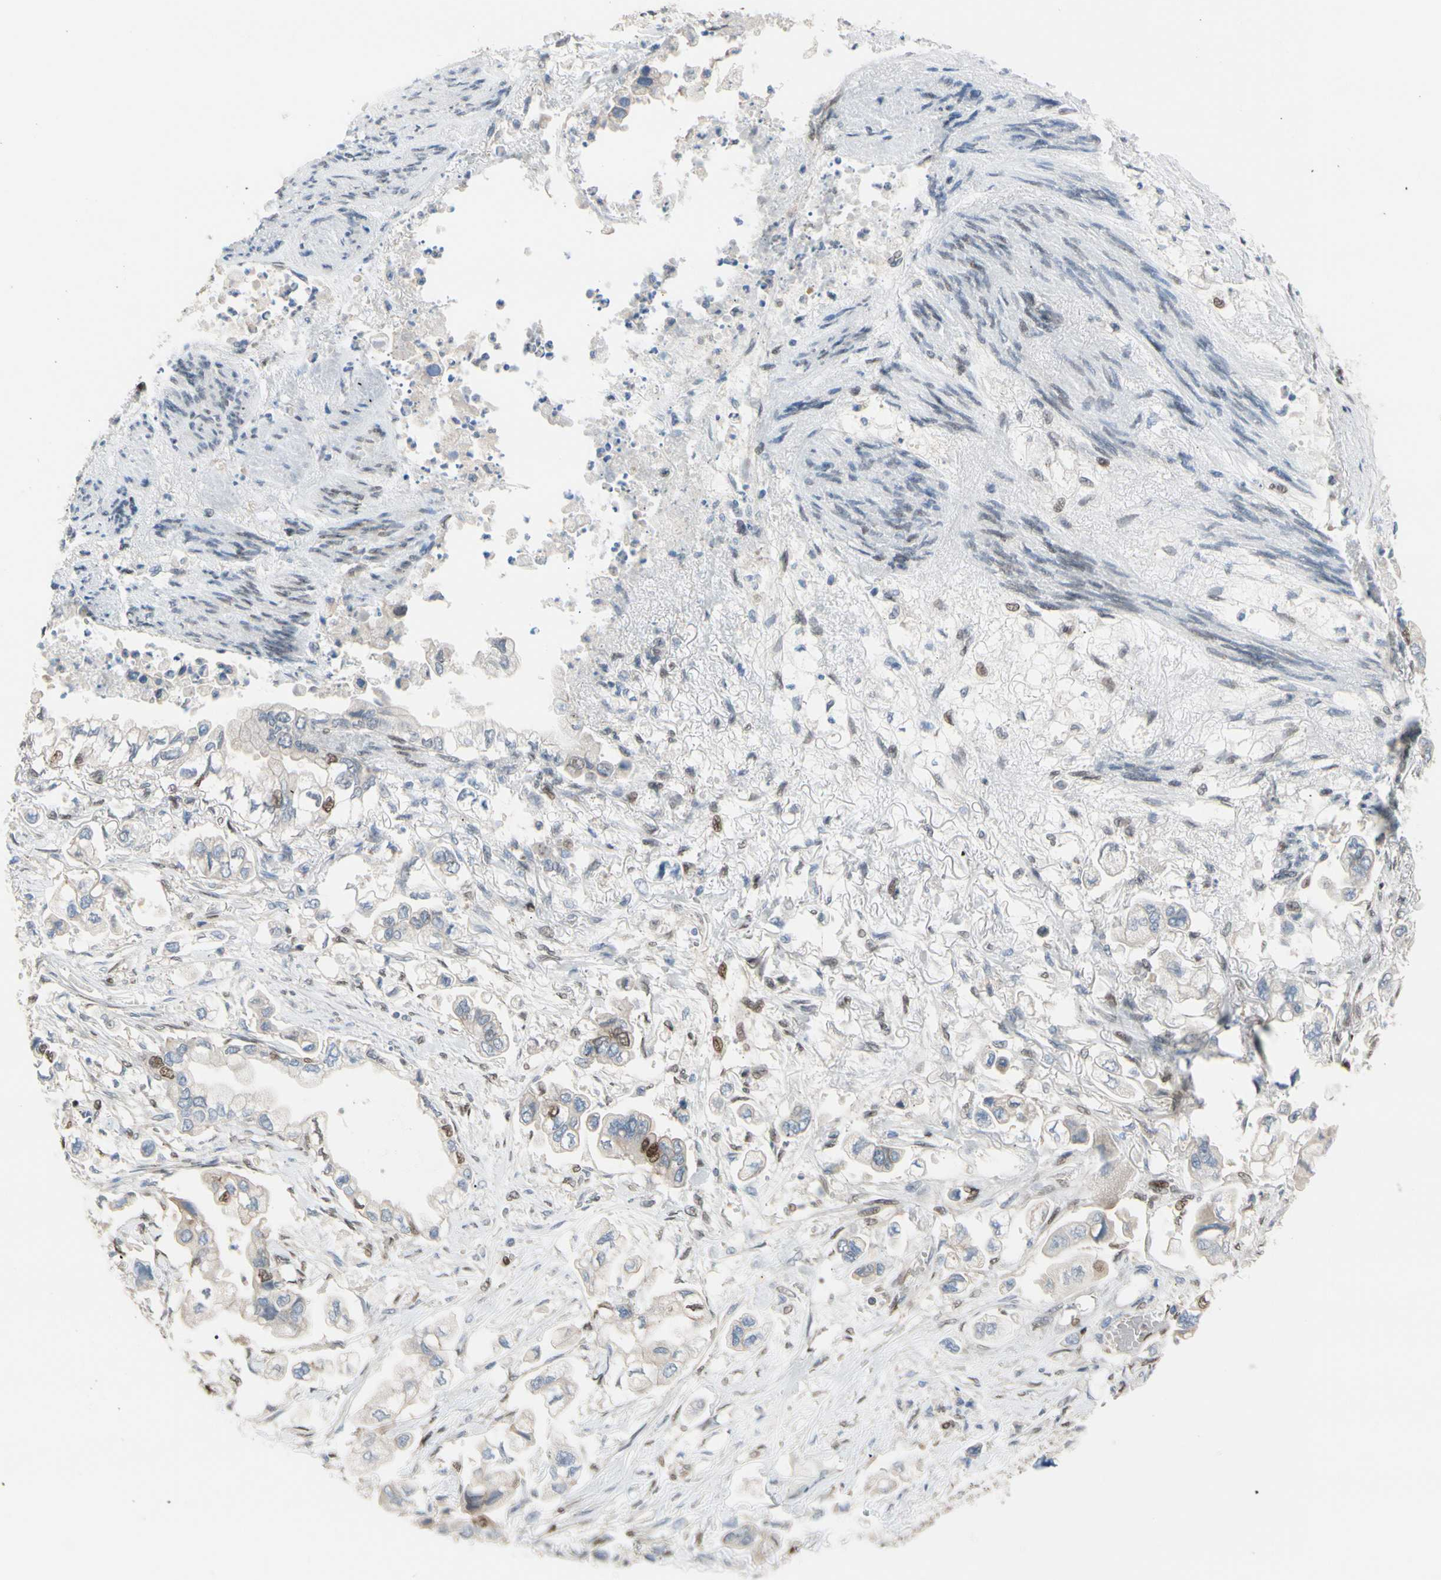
{"staining": {"intensity": "moderate", "quantity": "<25%", "location": "nuclear"}, "tissue": "stomach cancer", "cell_type": "Tumor cells", "image_type": "cancer", "snomed": [{"axis": "morphology", "description": "Adenocarcinoma, NOS"}, {"axis": "topography", "description": "Stomach"}], "caption": "Protein expression analysis of human stomach adenocarcinoma reveals moderate nuclear expression in approximately <25% of tumor cells.", "gene": "SUFU", "patient": {"sex": "male", "age": 62}}